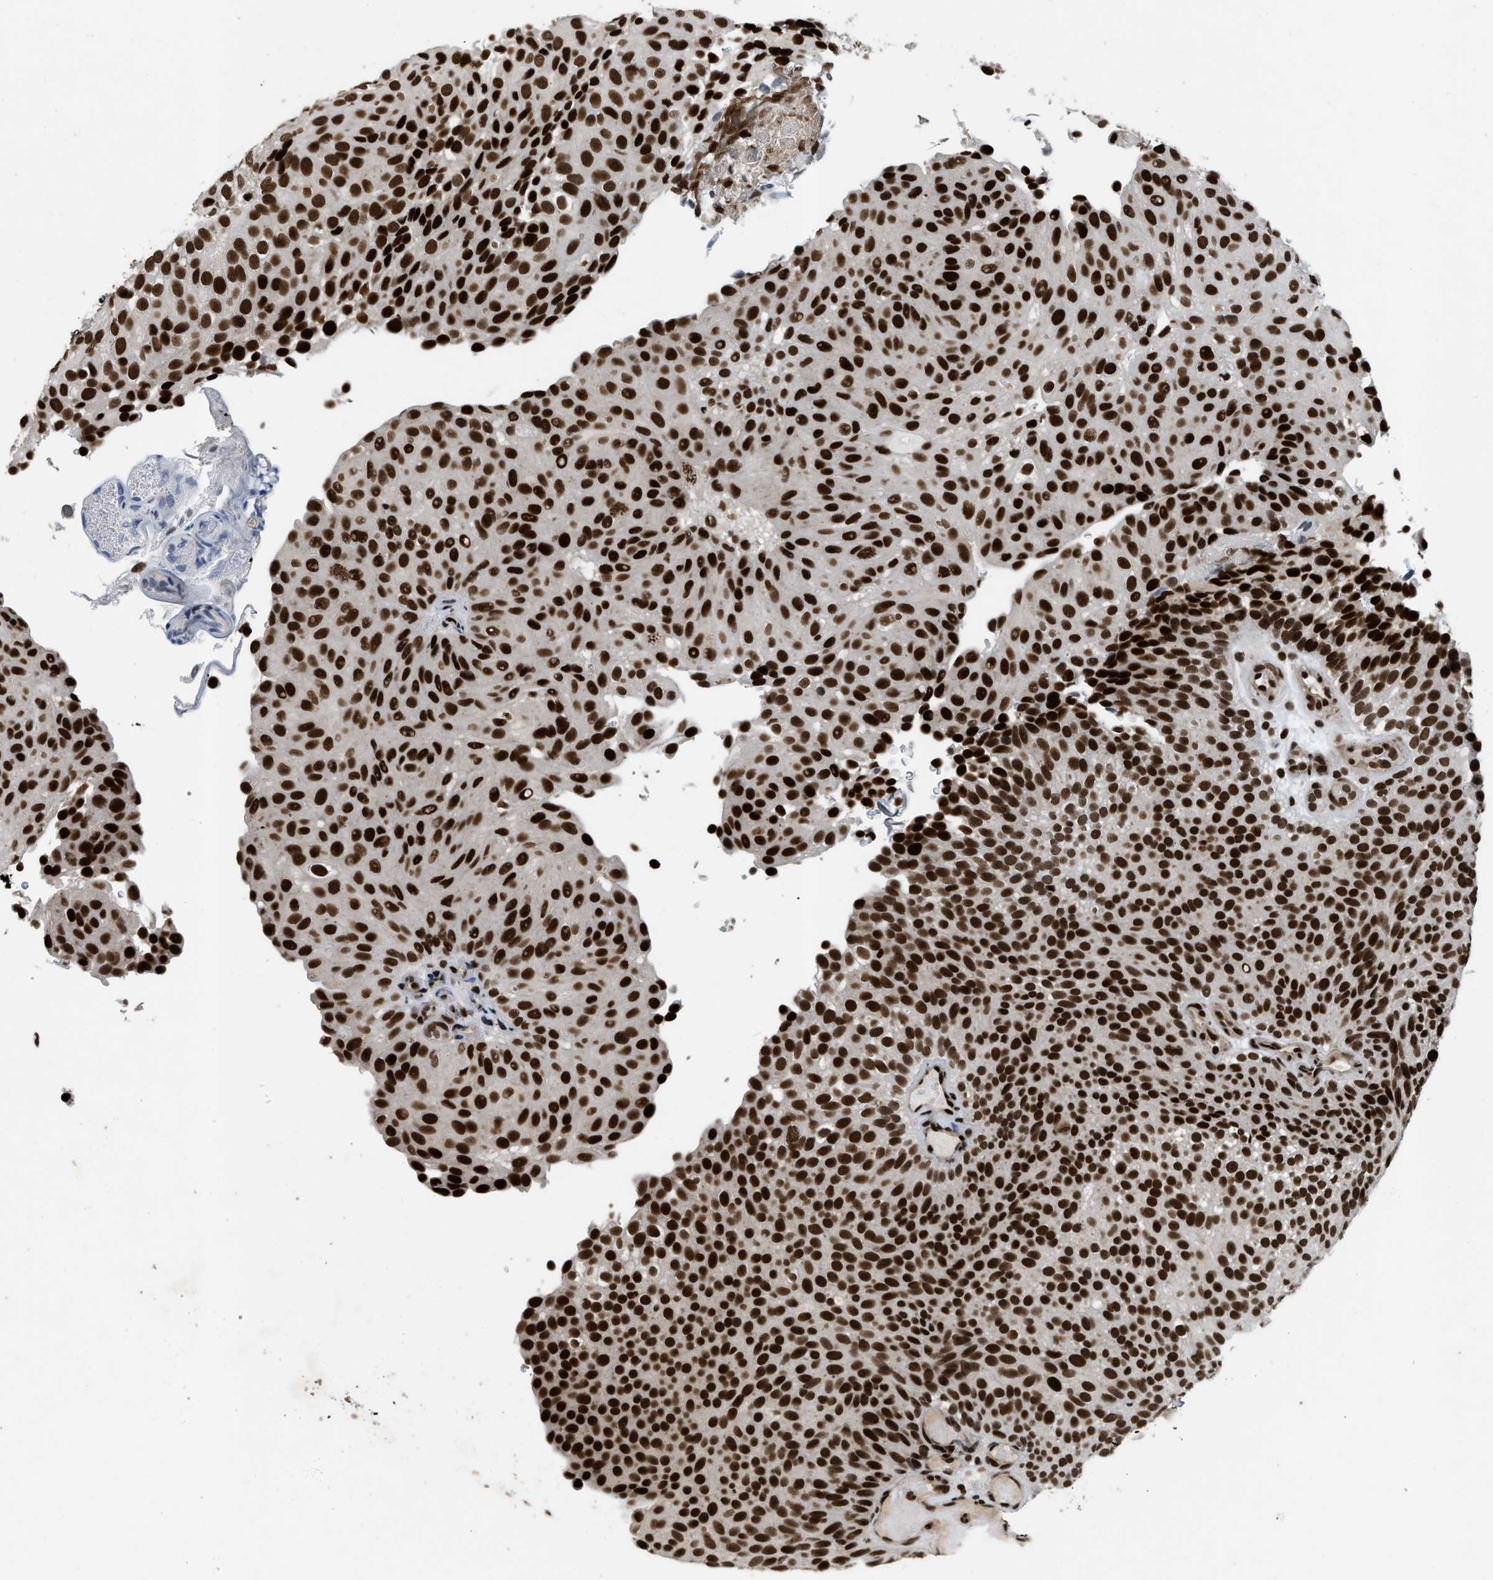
{"staining": {"intensity": "strong", "quantity": ">75%", "location": "nuclear"}, "tissue": "urothelial cancer", "cell_type": "Tumor cells", "image_type": "cancer", "snomed": [{"axis": "morphology", "description": "Urothelial carcinoma, Low grade"}, {"axis": "topography", "description": "Urinary bladder"}], "caption": "Protein analysis of urothelial cancer tissue shows strong nuclear expression in approximately >75% of tumor cells. (DAB (3,3'-diaminobenzidine) = brown stain, brightfield microscopy at high magnification).", "gene": "SMARCB1", "patient": {"sex": "male", "age": 78}}